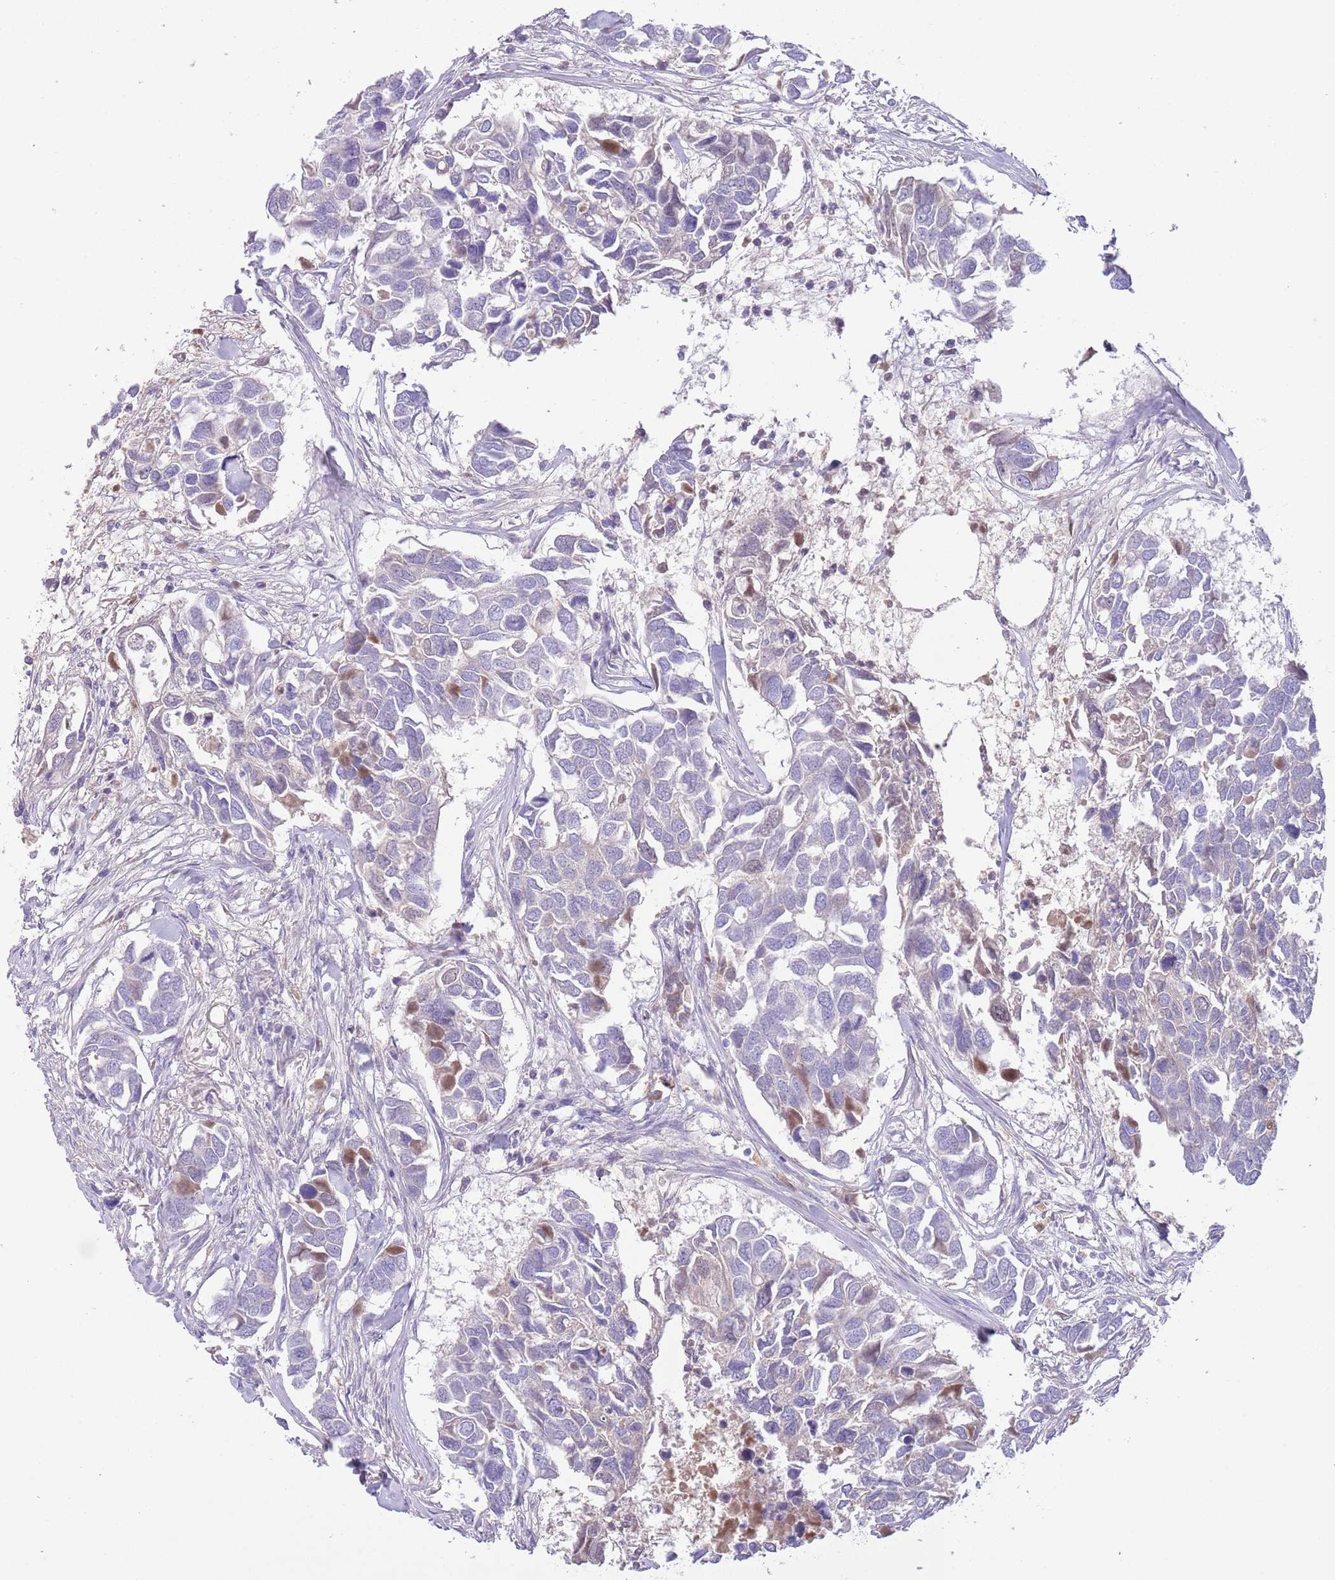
{"staining": {"intensity": "weak", "quantity": "<25%", "location": "cytoplasmic/membranous"}, "tissue": "breast cancer", "cell_type": "Tumor cells", "image_type": "cancer", "snomed": [{"axis": "morphology", "description": "Duct carcinoma"}, {"axis": "topography", "description": "Breast"}], "caption": "A high-resolution micrograph shows IHC staining of breast invasive ductal carcinoma, which shows no significant staining in tumor cells. (DAB (3,3'-diaminobenzidine) immunohistochemistry (IHC) with hematoxylin counter stain).", "gene": "IGFL4", "patient": {"sex": "female", "age": 83}}